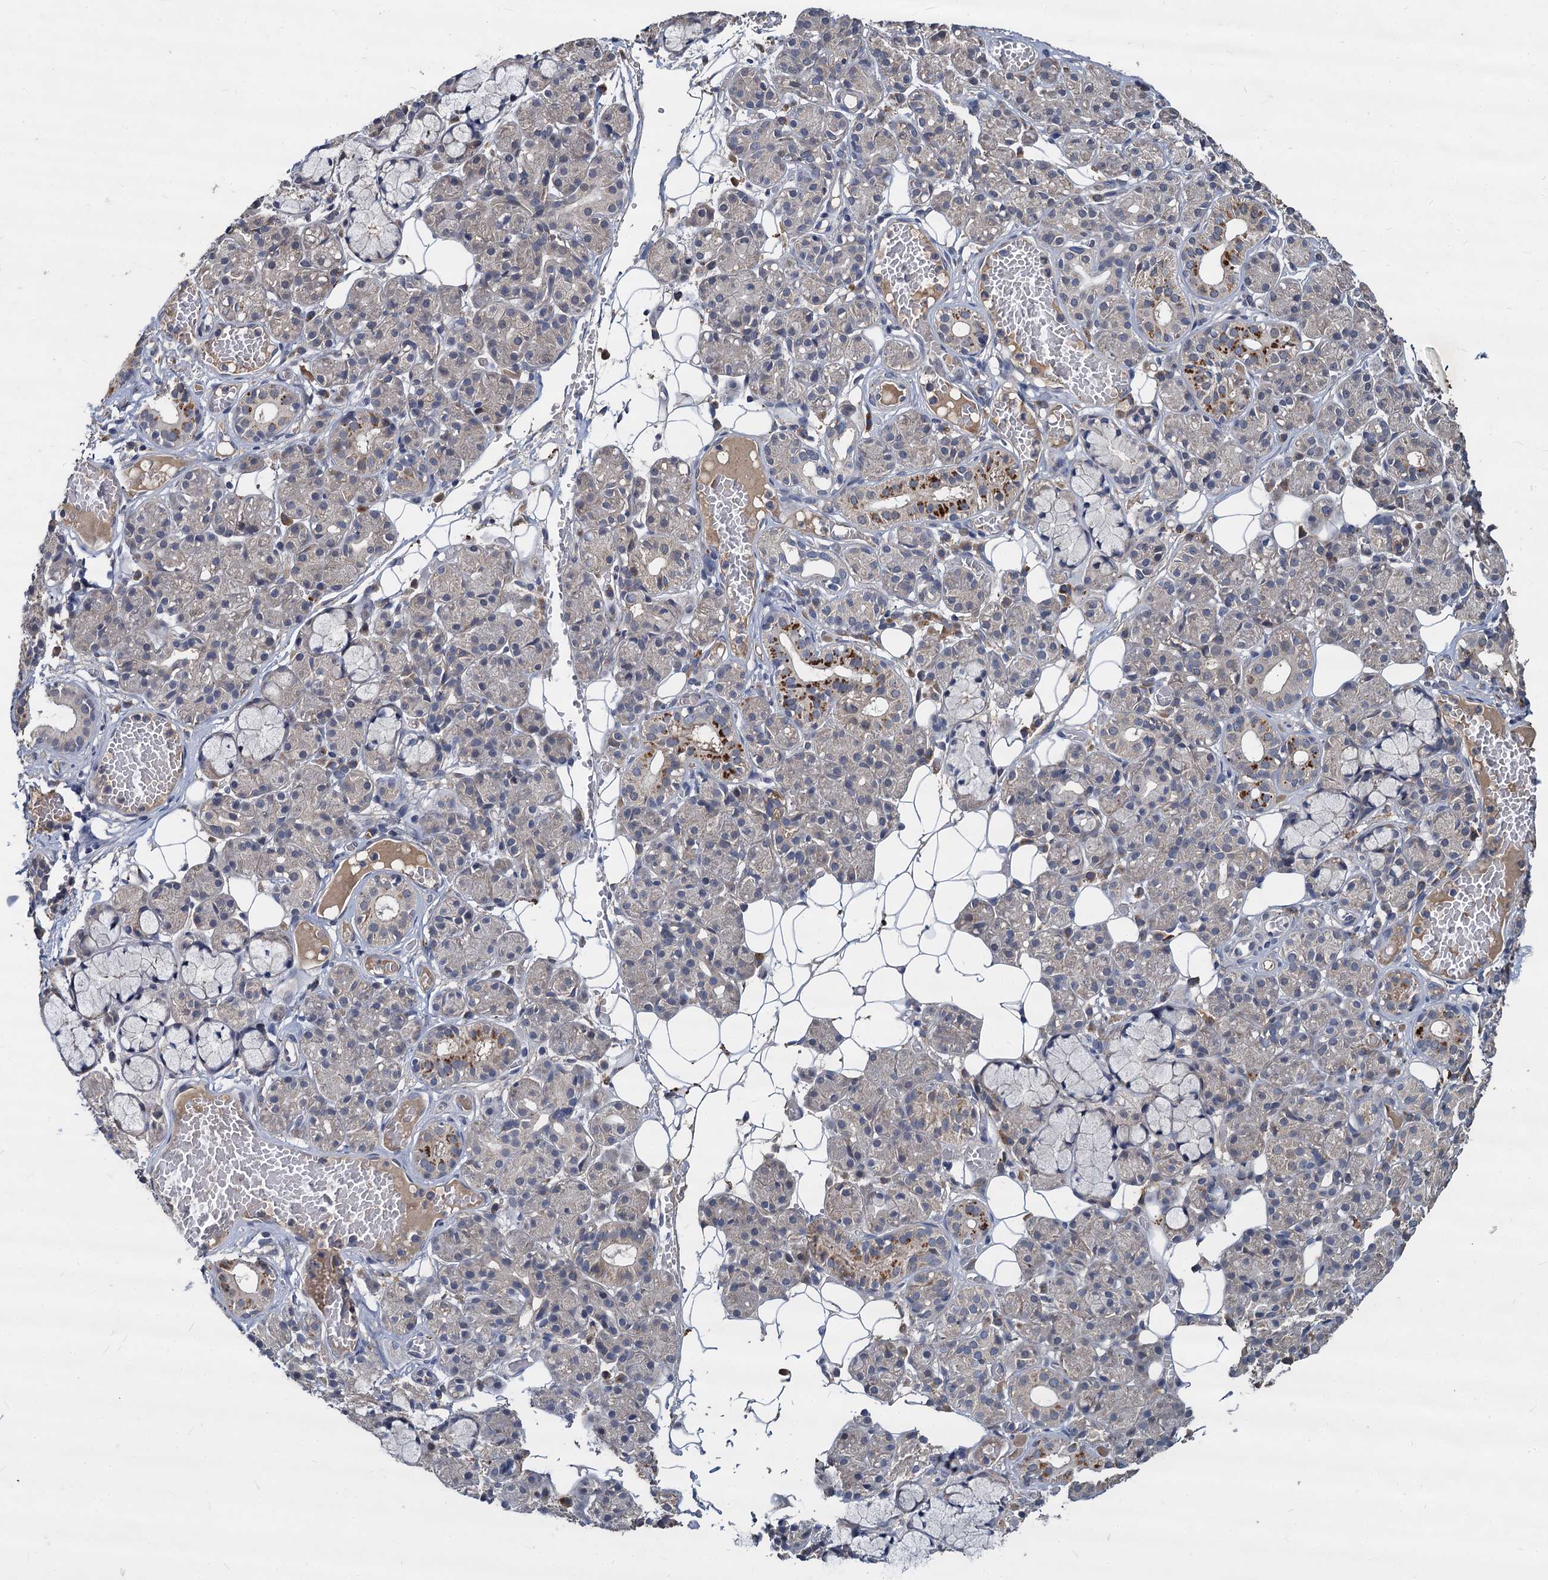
{"staining": {"intensity": "strong", "quantity": "<25%", "location": "cytoplasmic/membranous"}, "tissue": "salivary gland", "cell_type": "Glandular cells", "image_type": "normal", "snomed": [{"axis": "morphology", "description": "Normal tissue, NOS"}, {"axis": "topography", "description": "Salivary gland"}], "caption": "An image showing strong cytoplasmic/membranous expression in about <25% of glandular cells in benign salivary gland, as visualized by brown immunohistochemical staining.", "gene": "CCDC184", "patient": {"sex": "male", "age": 63}}